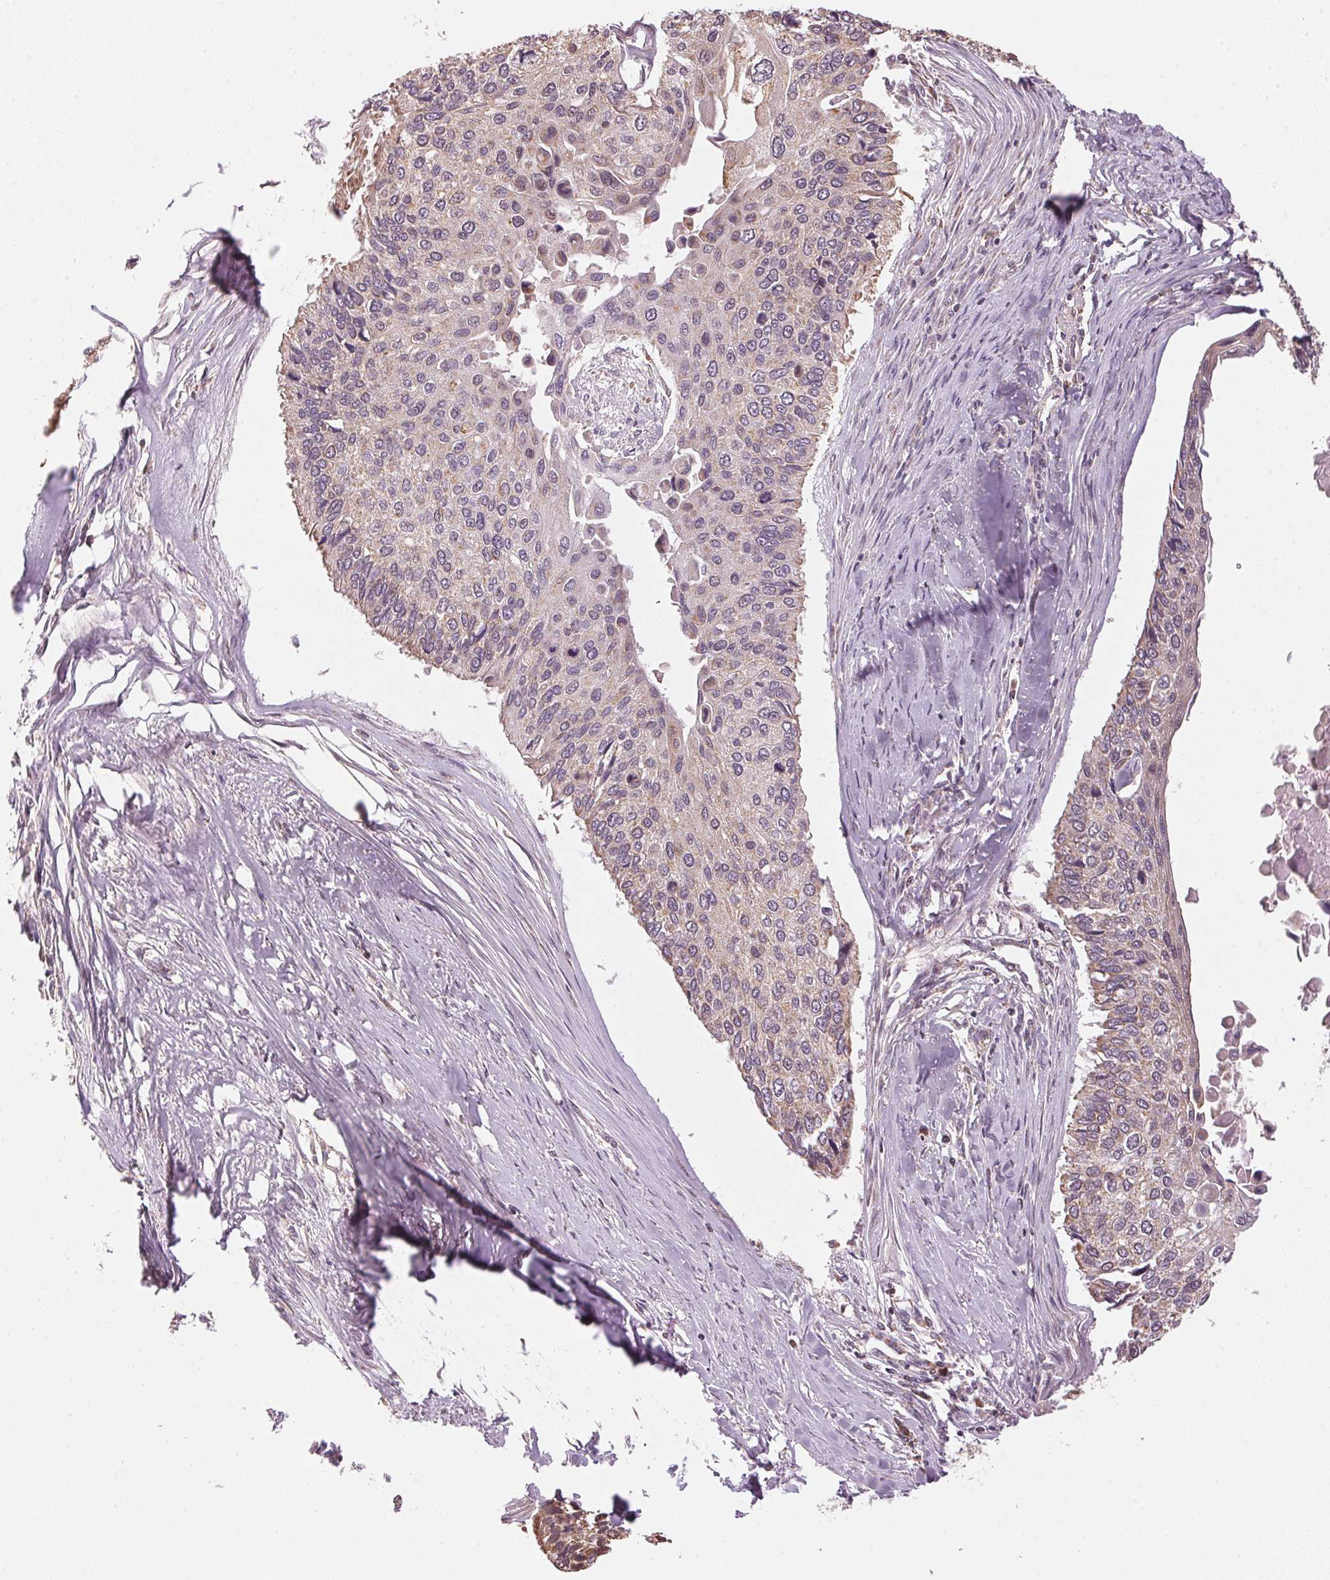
{"staining": {"intensity": "weak", "quantity": "25%-75%", "location": "cytoplasmic/membranous"}, "tissue": "lung cancer", "cell_type": "Tumor cells", "image_type": "cancer", "snomed": [{"axis": "morphology", "description": "Squamous cell carcinoma, NOS"}, {"axis": "morphology", "description": "Squamous cell carcinoma, metastatic, NOS"}, {"axis": "topography", "description": "Lung"}], "caption": "Lung squamous cell carcinoma was stained to show a protein in brown. There is low levels of weak cytoplasmic/membranous expression in about 25%-75% of tumor cells.", "gene": "ARHGAP6", "patient": {"sex": "male", "age": 63}}